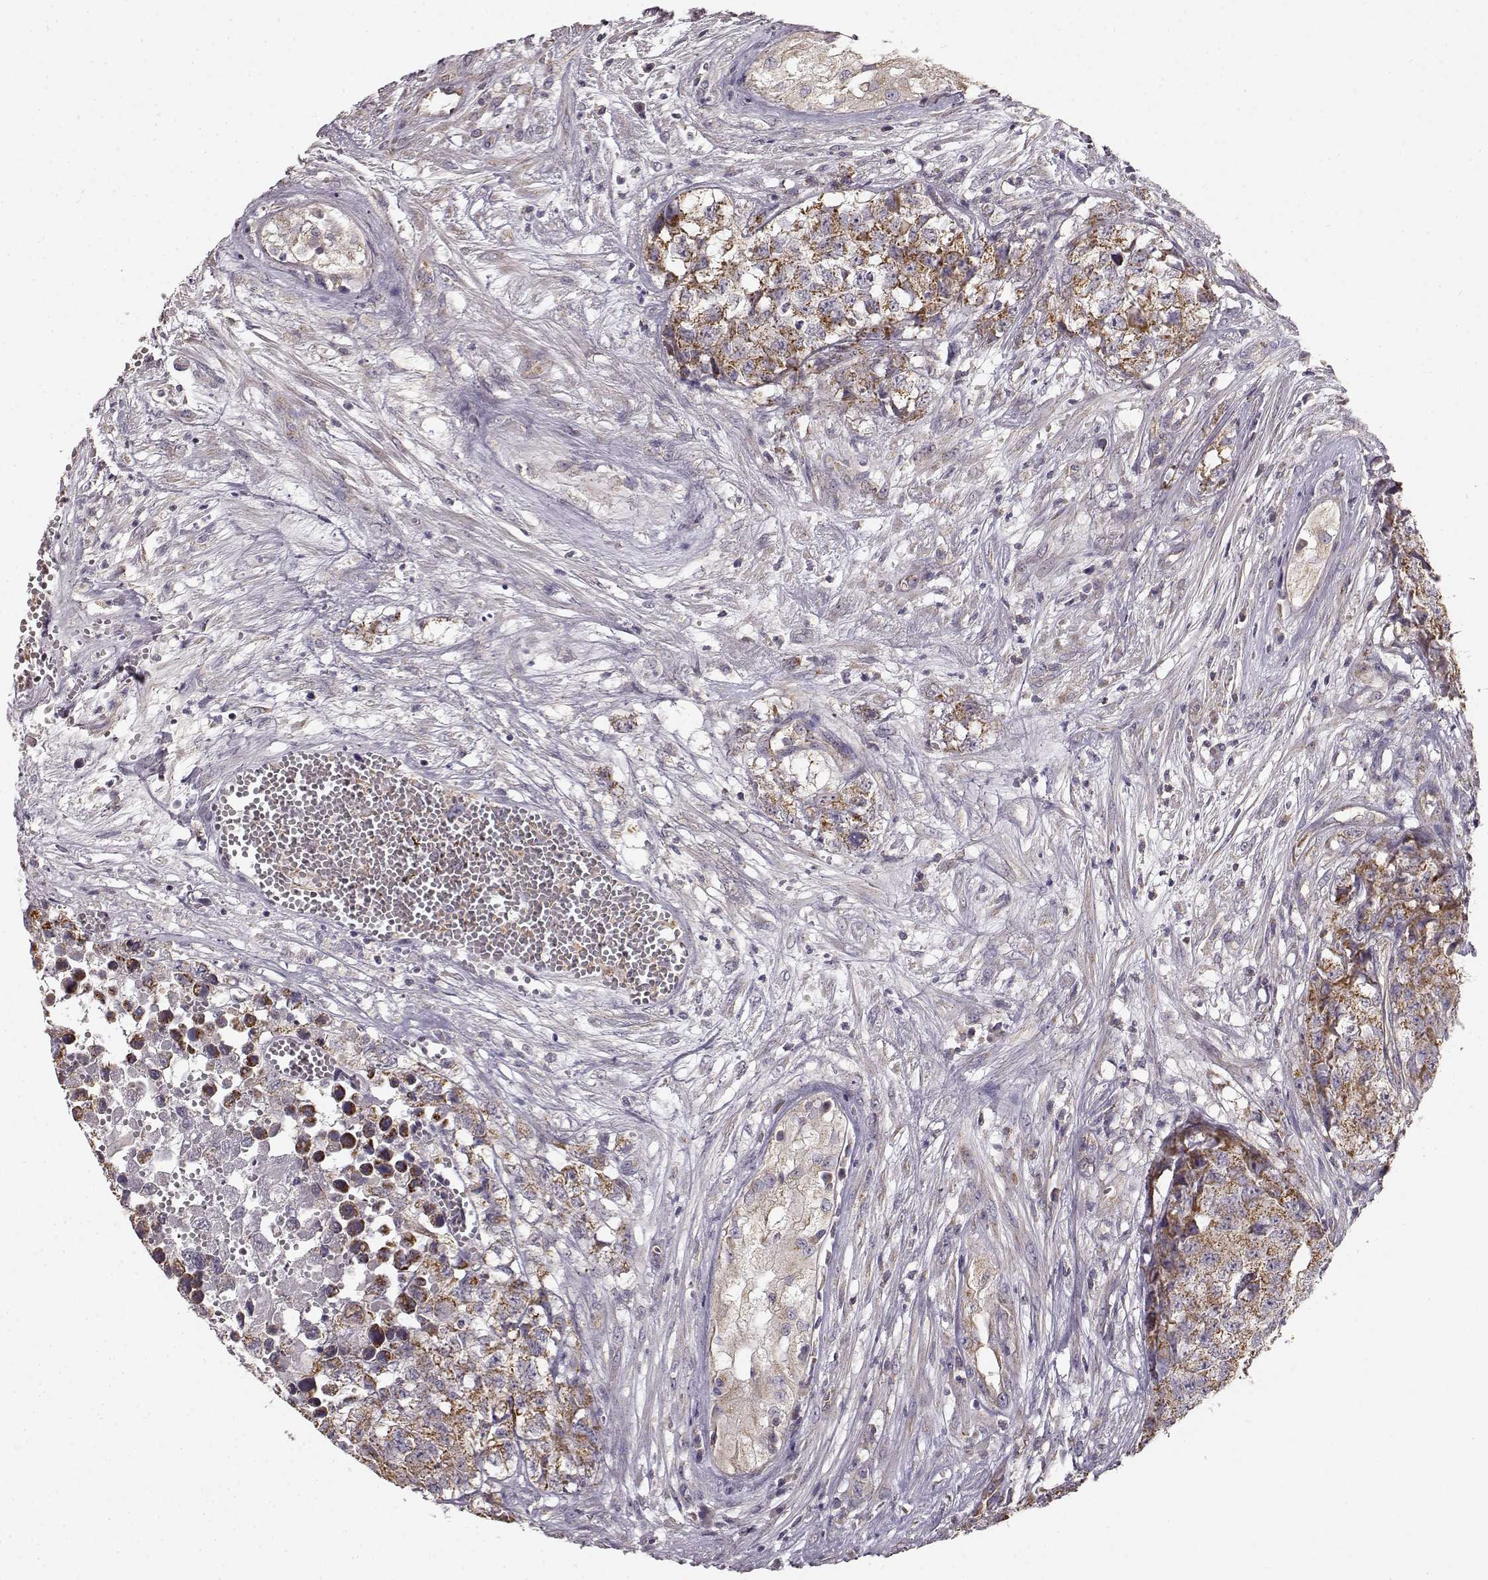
{"staining": {"intensity": "strong", "quantity": ">75%", "location": "cytoplasmic/membranous"}, "tissue": "testis cancer", "cell_type": "Tumor cells", "image_type": "cancer", "snomed": [{"axis": "morphology", "description": "Seminoma, NOS"}, {"axis": "morphology", "description": "Carcinoma, Embryonal, NOS"}, {"axis": "topography", "description": "Testis"}], "caption": "IHC of testis cancer demonstrates high levels of strong cytoplasmic/membranous expression in about >75% of tumor cells. (Stains: DAB (3,3'-diaminobenzidine) in brown, nuclei in blue, Microscopy: brightfield microscopy at high magnification).", "gene": "ERBB3", "patient": {"sex": "male", "age": 22}}